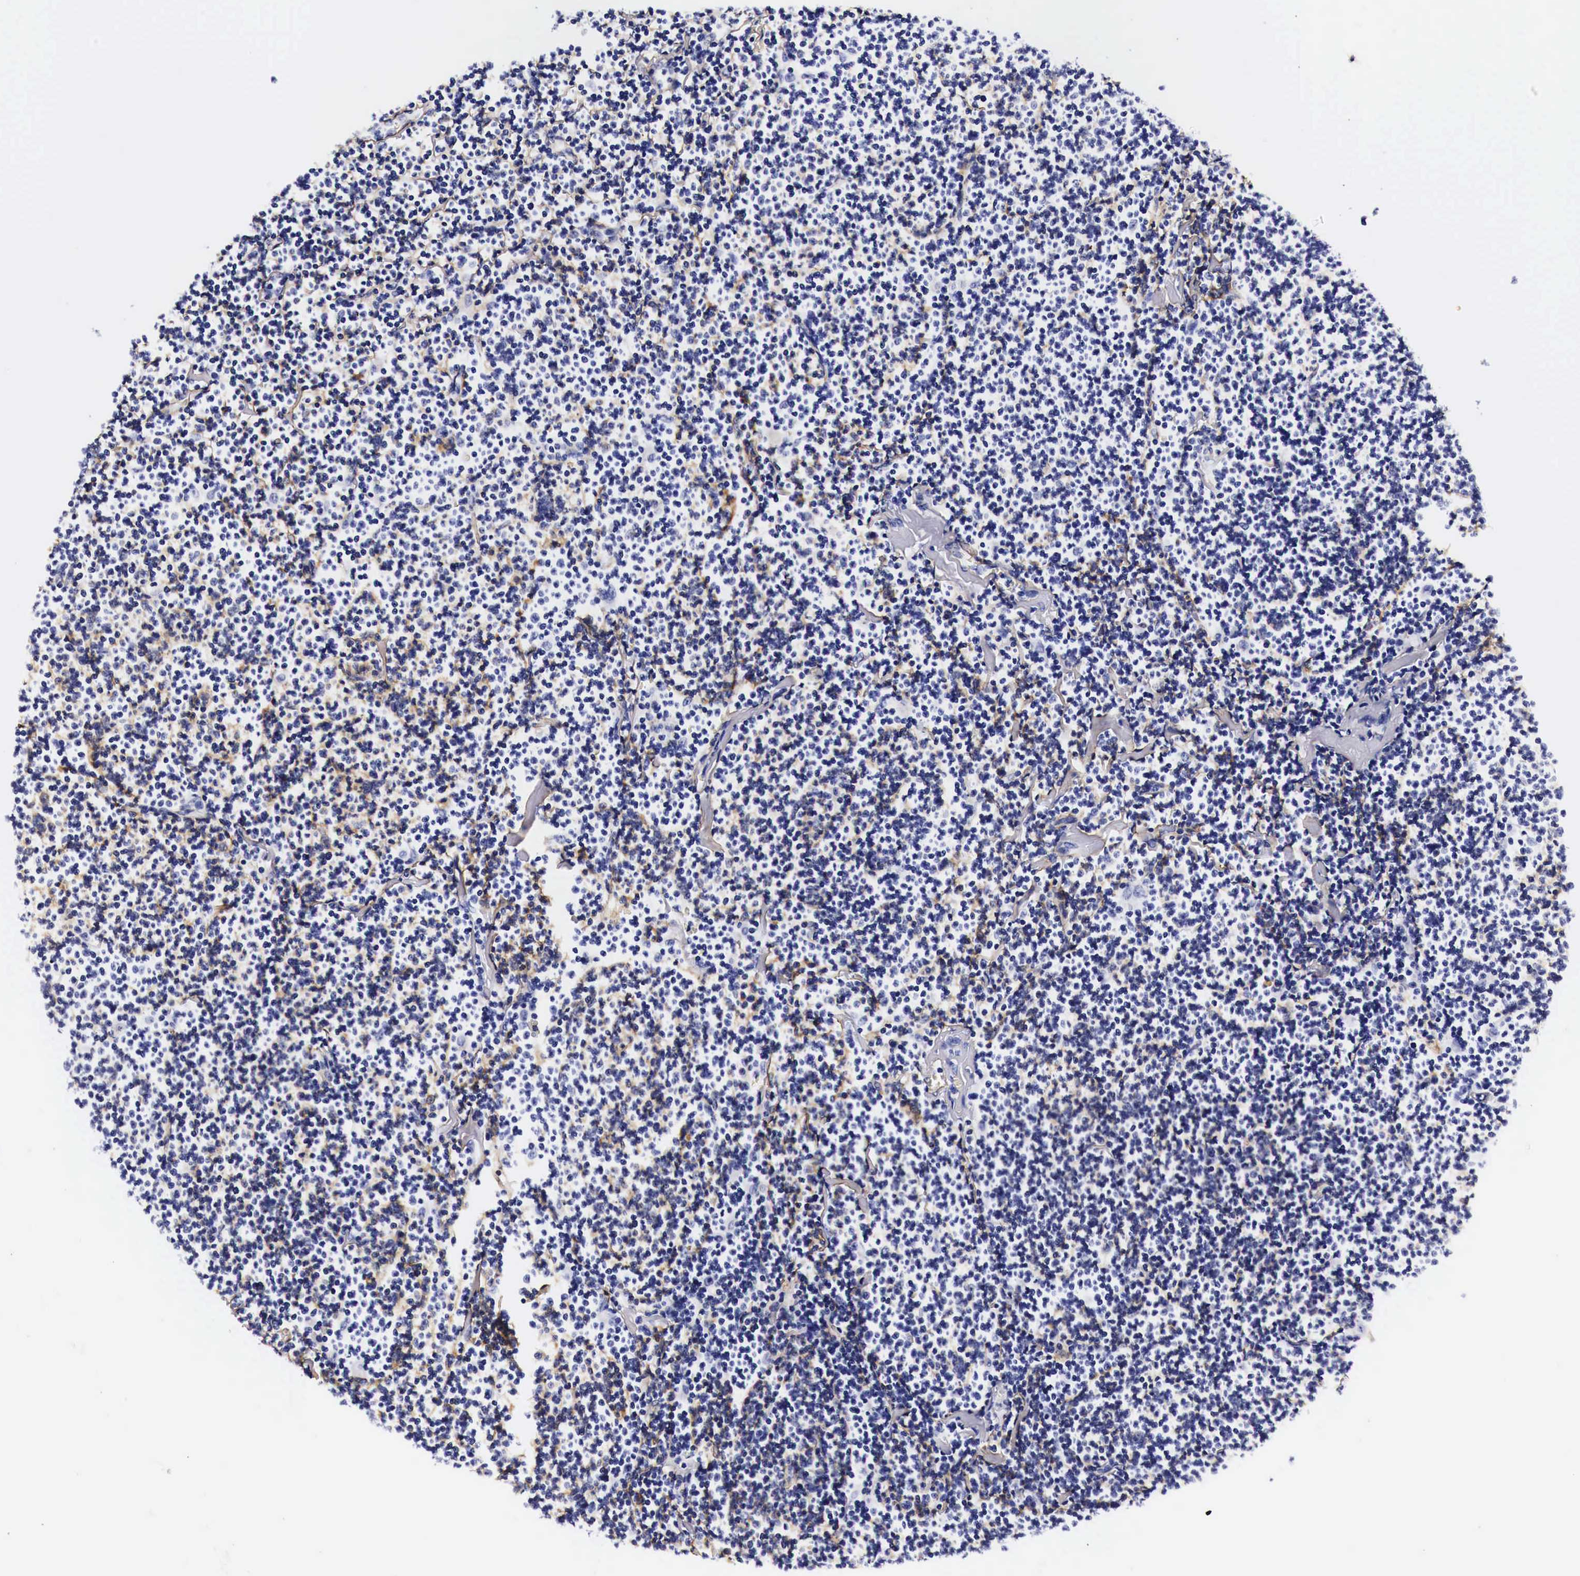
{"staining": {"intensity": "negative", "quantity": "none", "location": "none"}, "tissue": "lymphoma", "cell_type": "Tumor cells", "image_type": "cancer", "snomed": [{"axis": "morphology", "description": "Malignant lymphoma, non-Hodgkin's type, Low grade"}, {"axis": "topography", "description": "Lymph node"}], "caption": "Tumor cells are negative for brown protein staining in low-grade malignant lymphoma, non-Hodgkin's type.", "gene": "EGFR", "patient": {"sex": "male", "age": 65}}